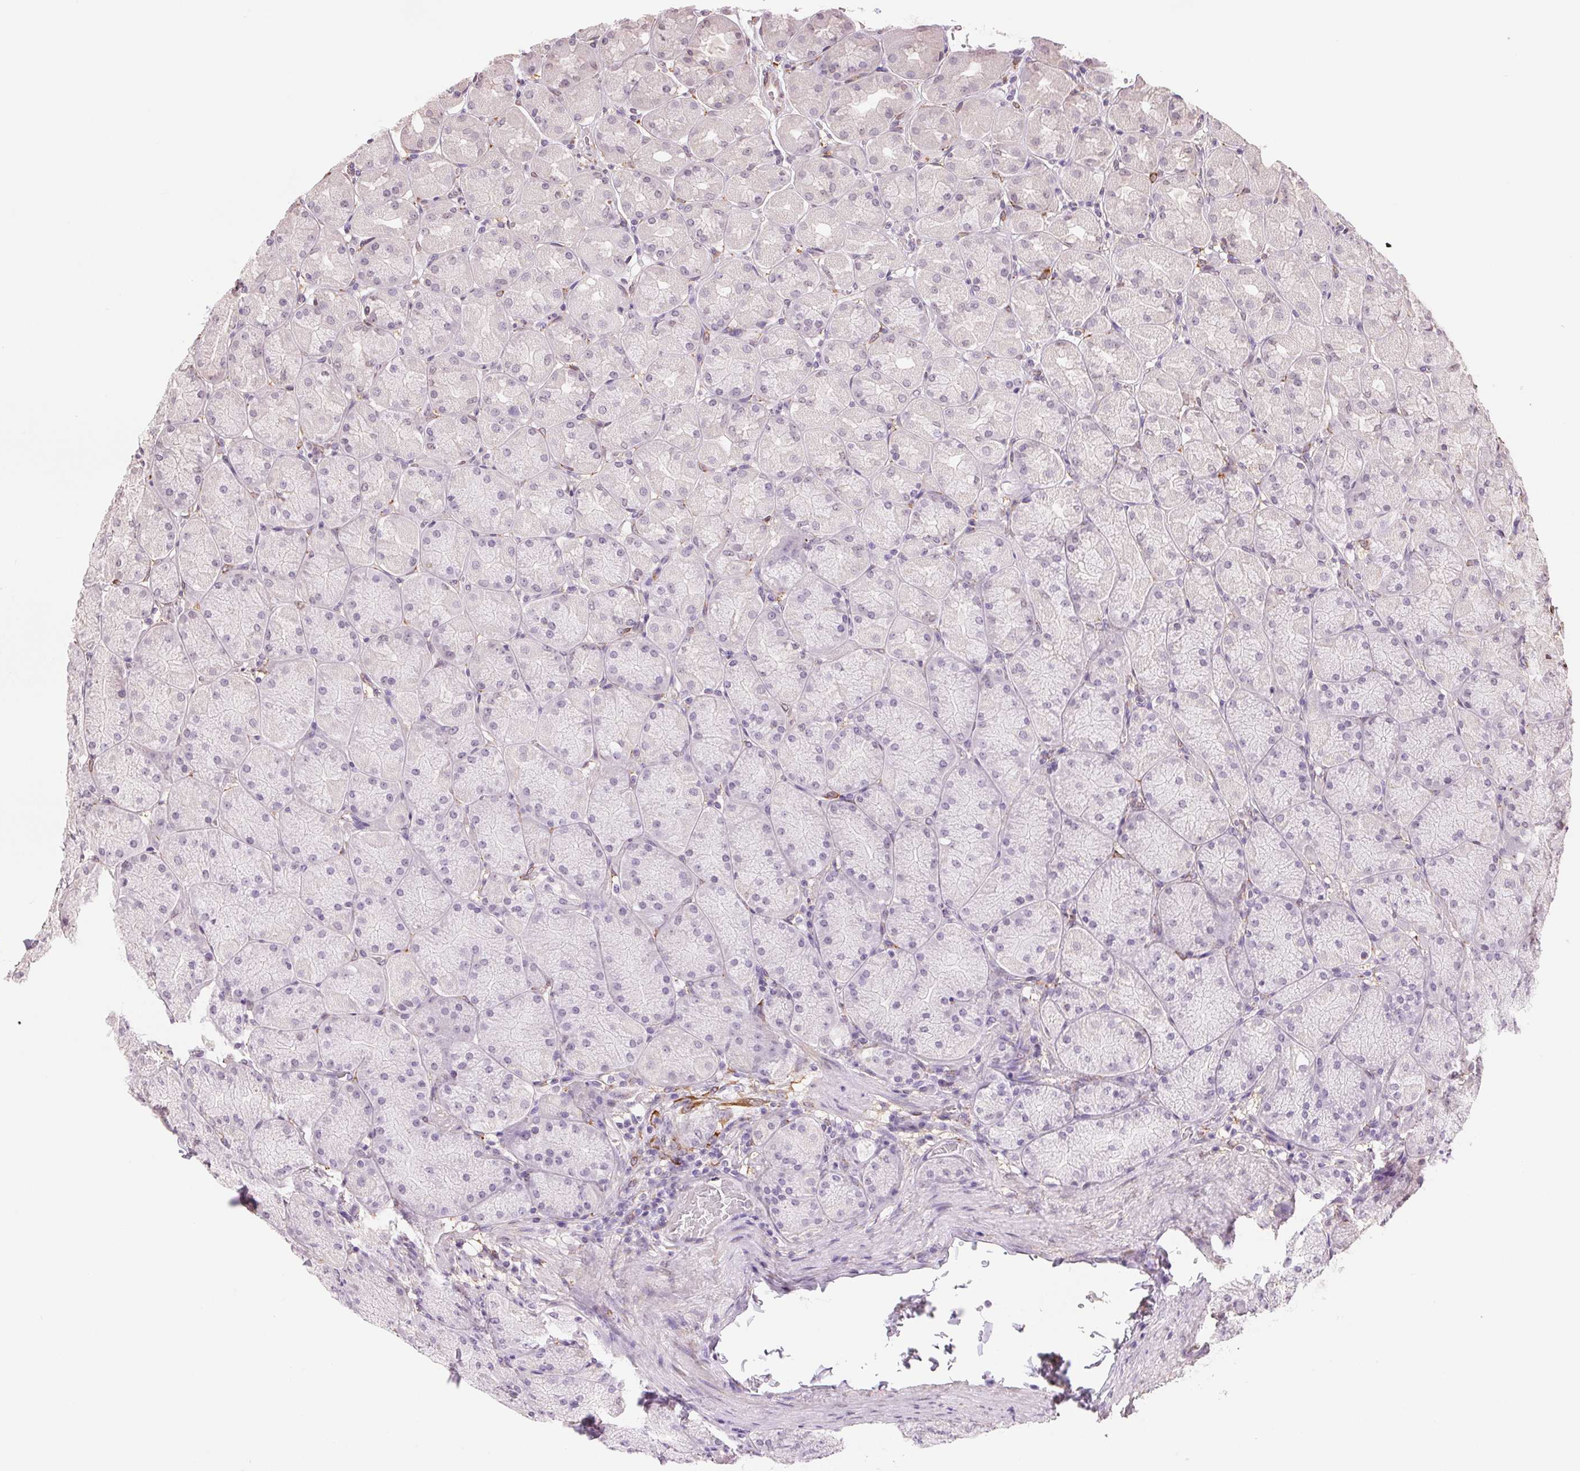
{"staining": {"intensity": "negative", "quantity": "none", "location": "none"}, "tissue": "stomach", "cell_type": "Glandular cells", "image_type": "normal", "snomed": [{"axis": "morphology", "description": "Normal tissue, NOS"}, {"axis": "topography", "description": "Stomach, upper"}], "caption": "Immunohistochemistry (IHC) micrograph of benign stomach stained for a protein (brown), which reveals no positivity in glandular cells.", "gene": "FKBP10", "patient": {"sex": "female", "age": 56}}